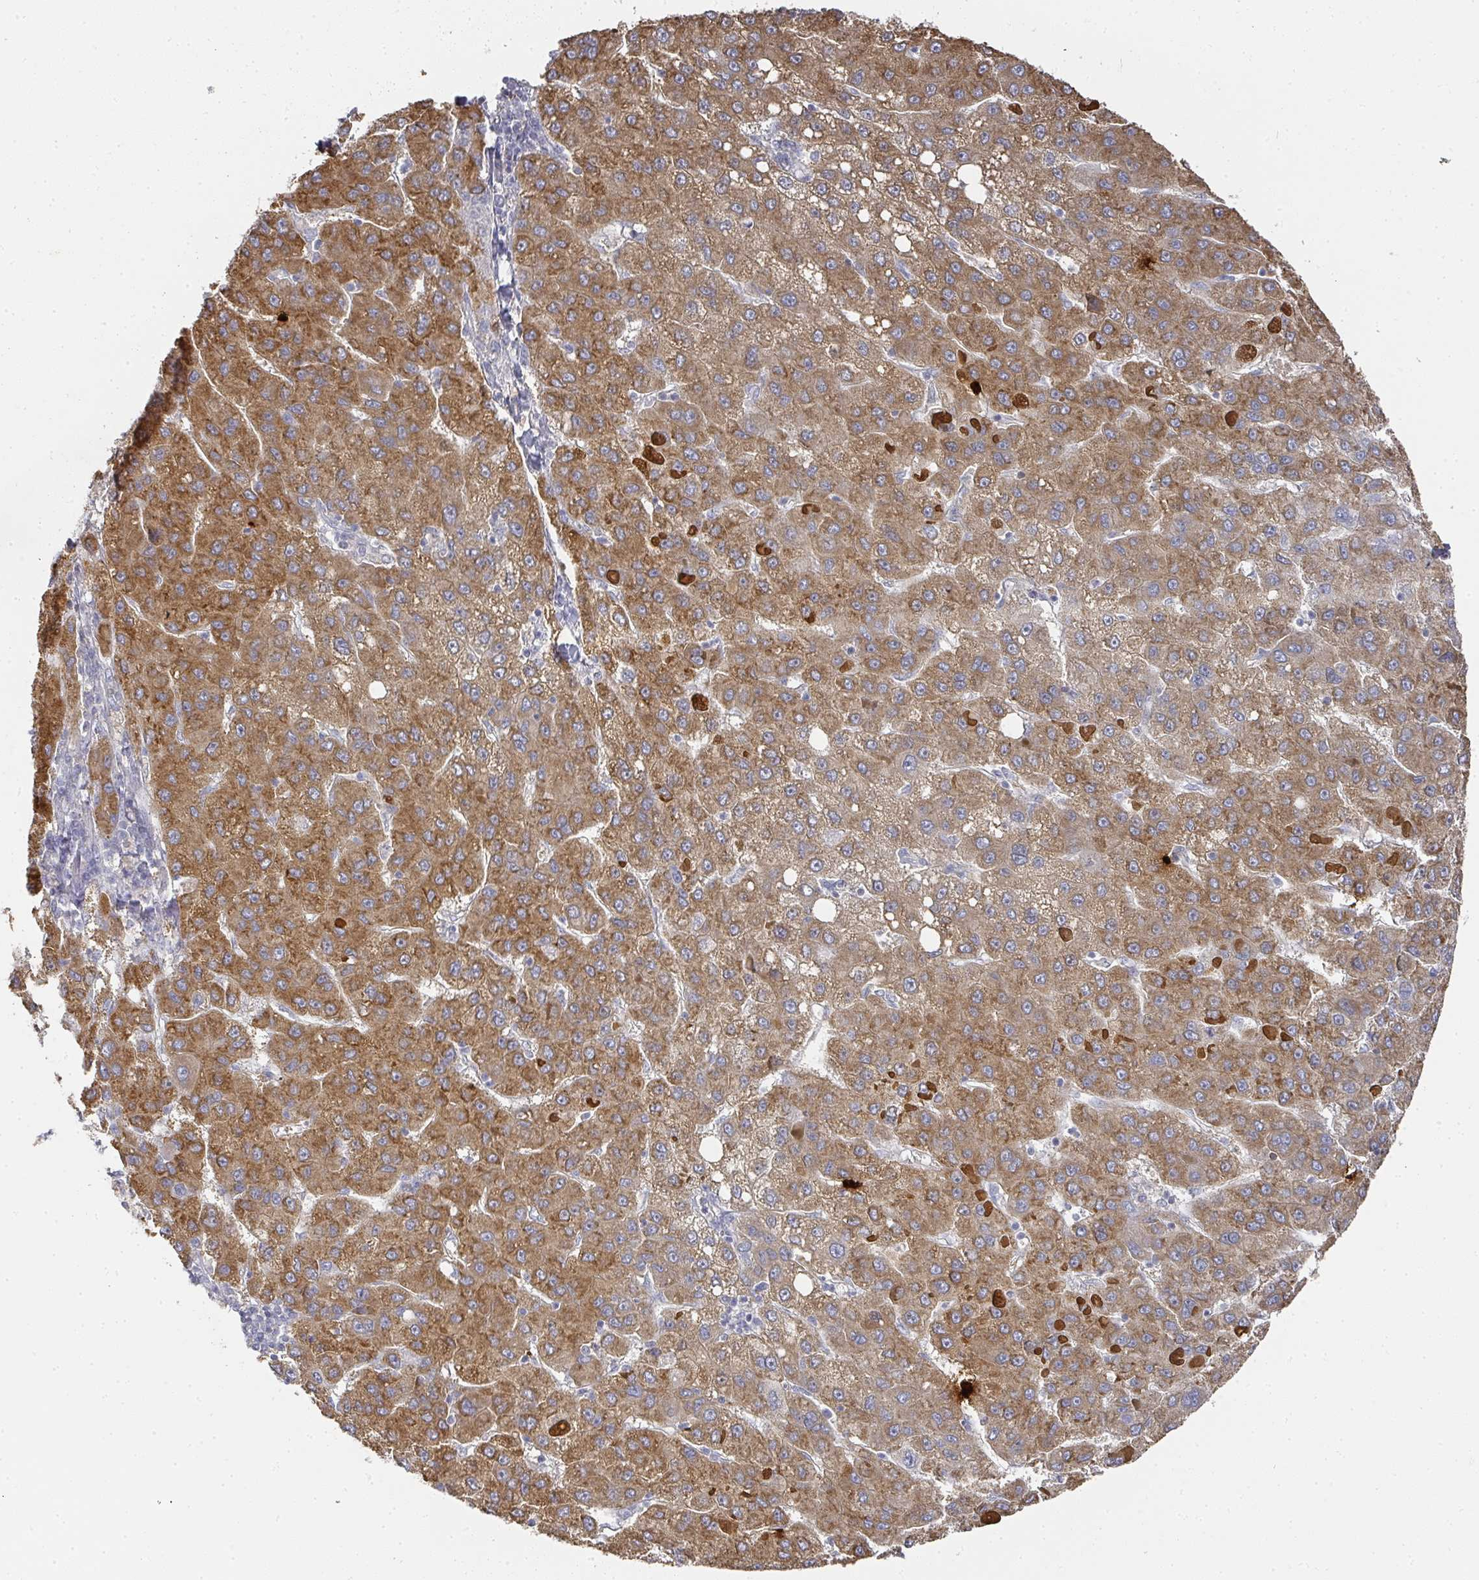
{"staining": {"intensity": "moderate", "quantity": ">75%", "location": "cytoplasmic/membranous"}, "tissue": "liver cancer", "cell_type": "Tumor cells", "image_type": "cancer", "snomed": [{"axis": "morphology", "description": "Carcinoma, Hepatocellular, NOS"}, {"axis": "topography", "description": "Liver"}], "caption": "Moderate cytoplasmic/membranous positivity for a protein is present in about >75% of tumor cells of liver cancer (hepatocellular carcinoma) using immunohistochemistry (IHC).", "gene": "CAMP", "patient": {"sex": "female", "age": 82}}